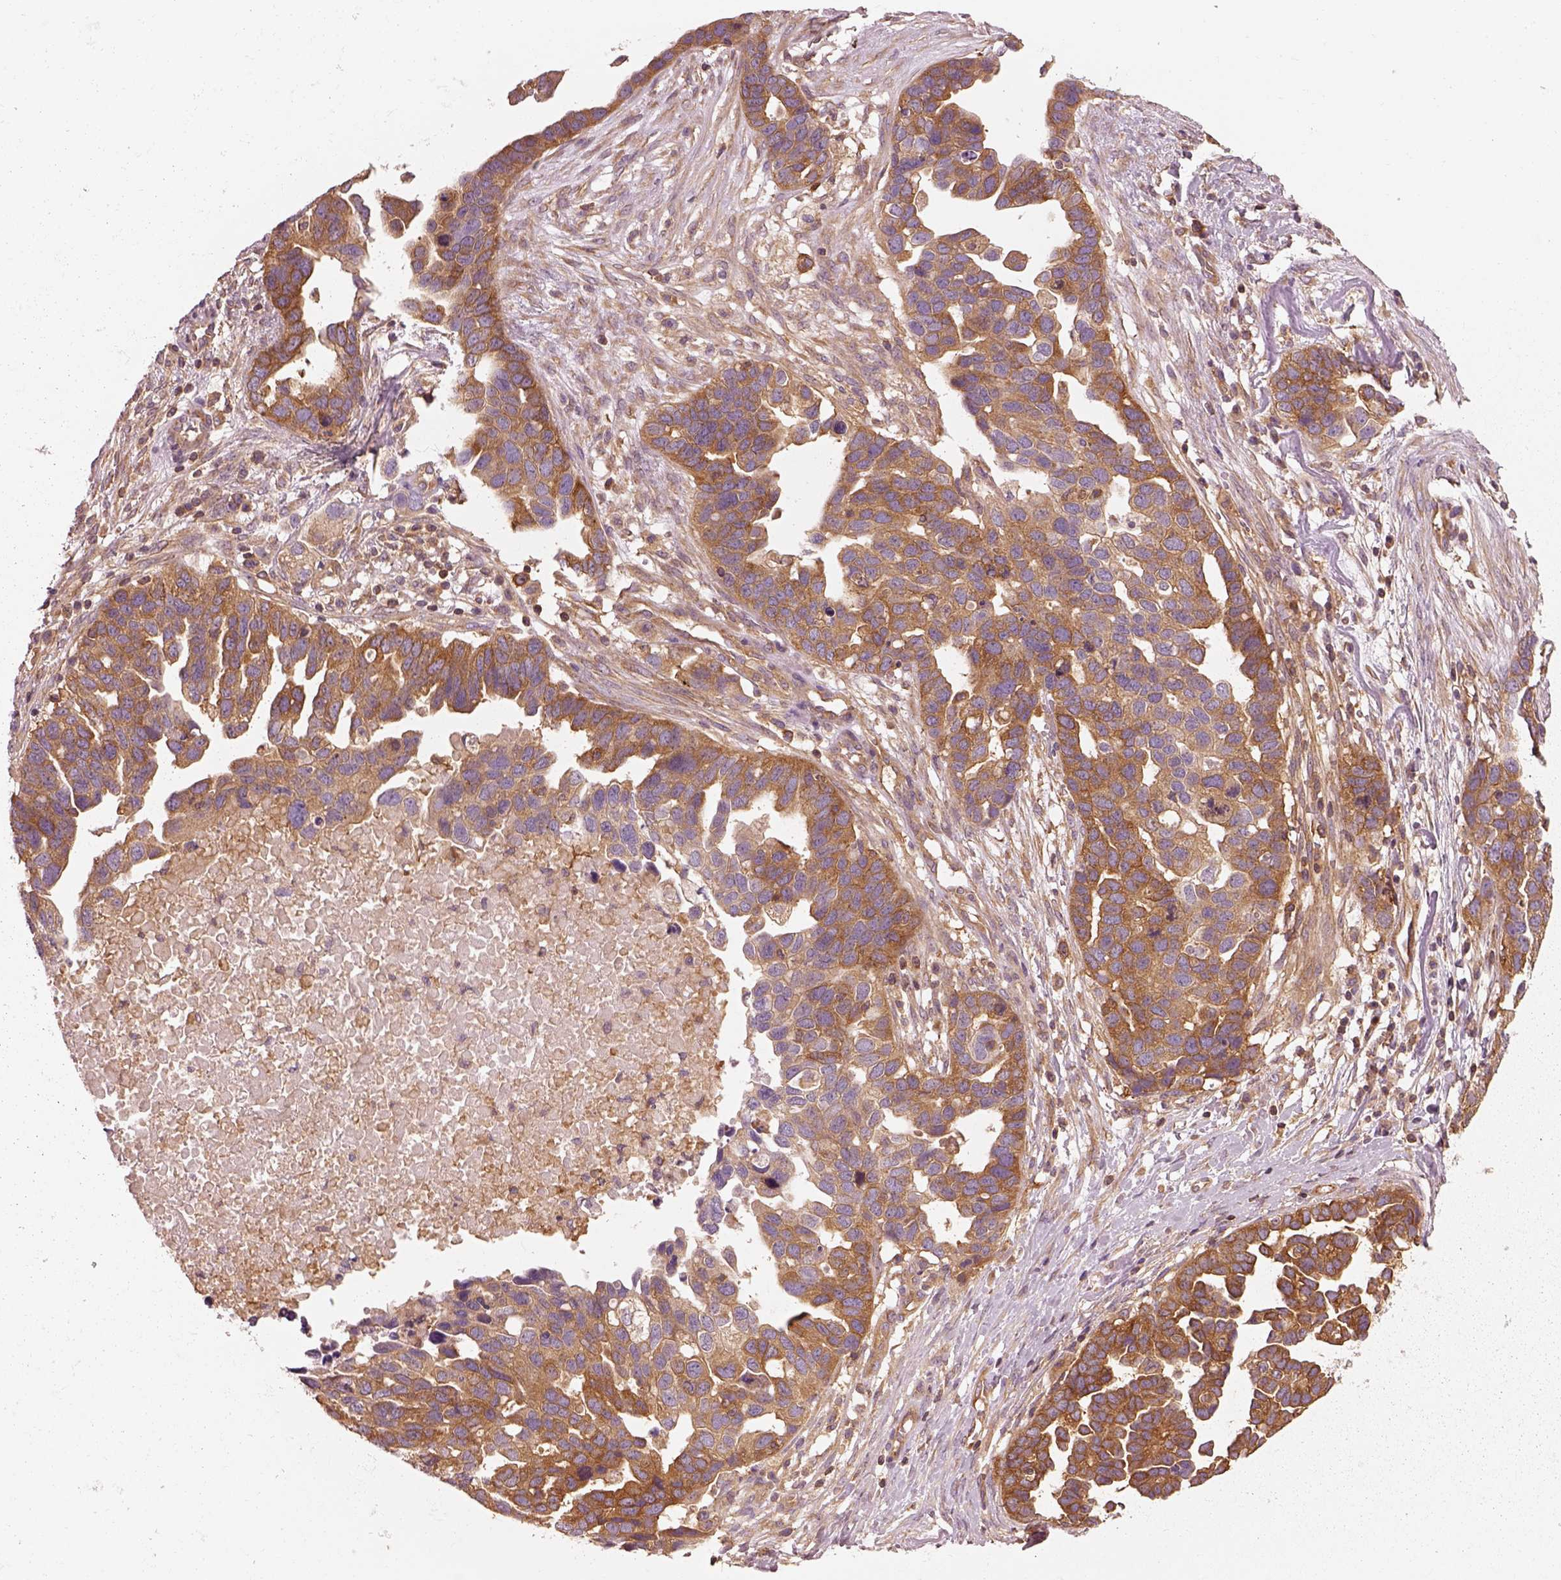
{"staining": {"intensity": "moderate", "quantity": ">75%", "location": "cytoplasmic/membranous"}, "tissue": "ovarian cancer", "cell_type": "Tumor cells", "image_type": "cancer", "snomed": [{"axis": "morphology", "description": "Cystadenocarcinoma, serous, NOS"}, {"axis": "topography", "description": "Ovary"}], "caption": "Protein expression analysis of ovarian cancer displays moderate cytoplasmic/membranous positivity in about >75% of tumor cells.", "gene": "CAD", "patient": {"sex": "female", "age": 54}}